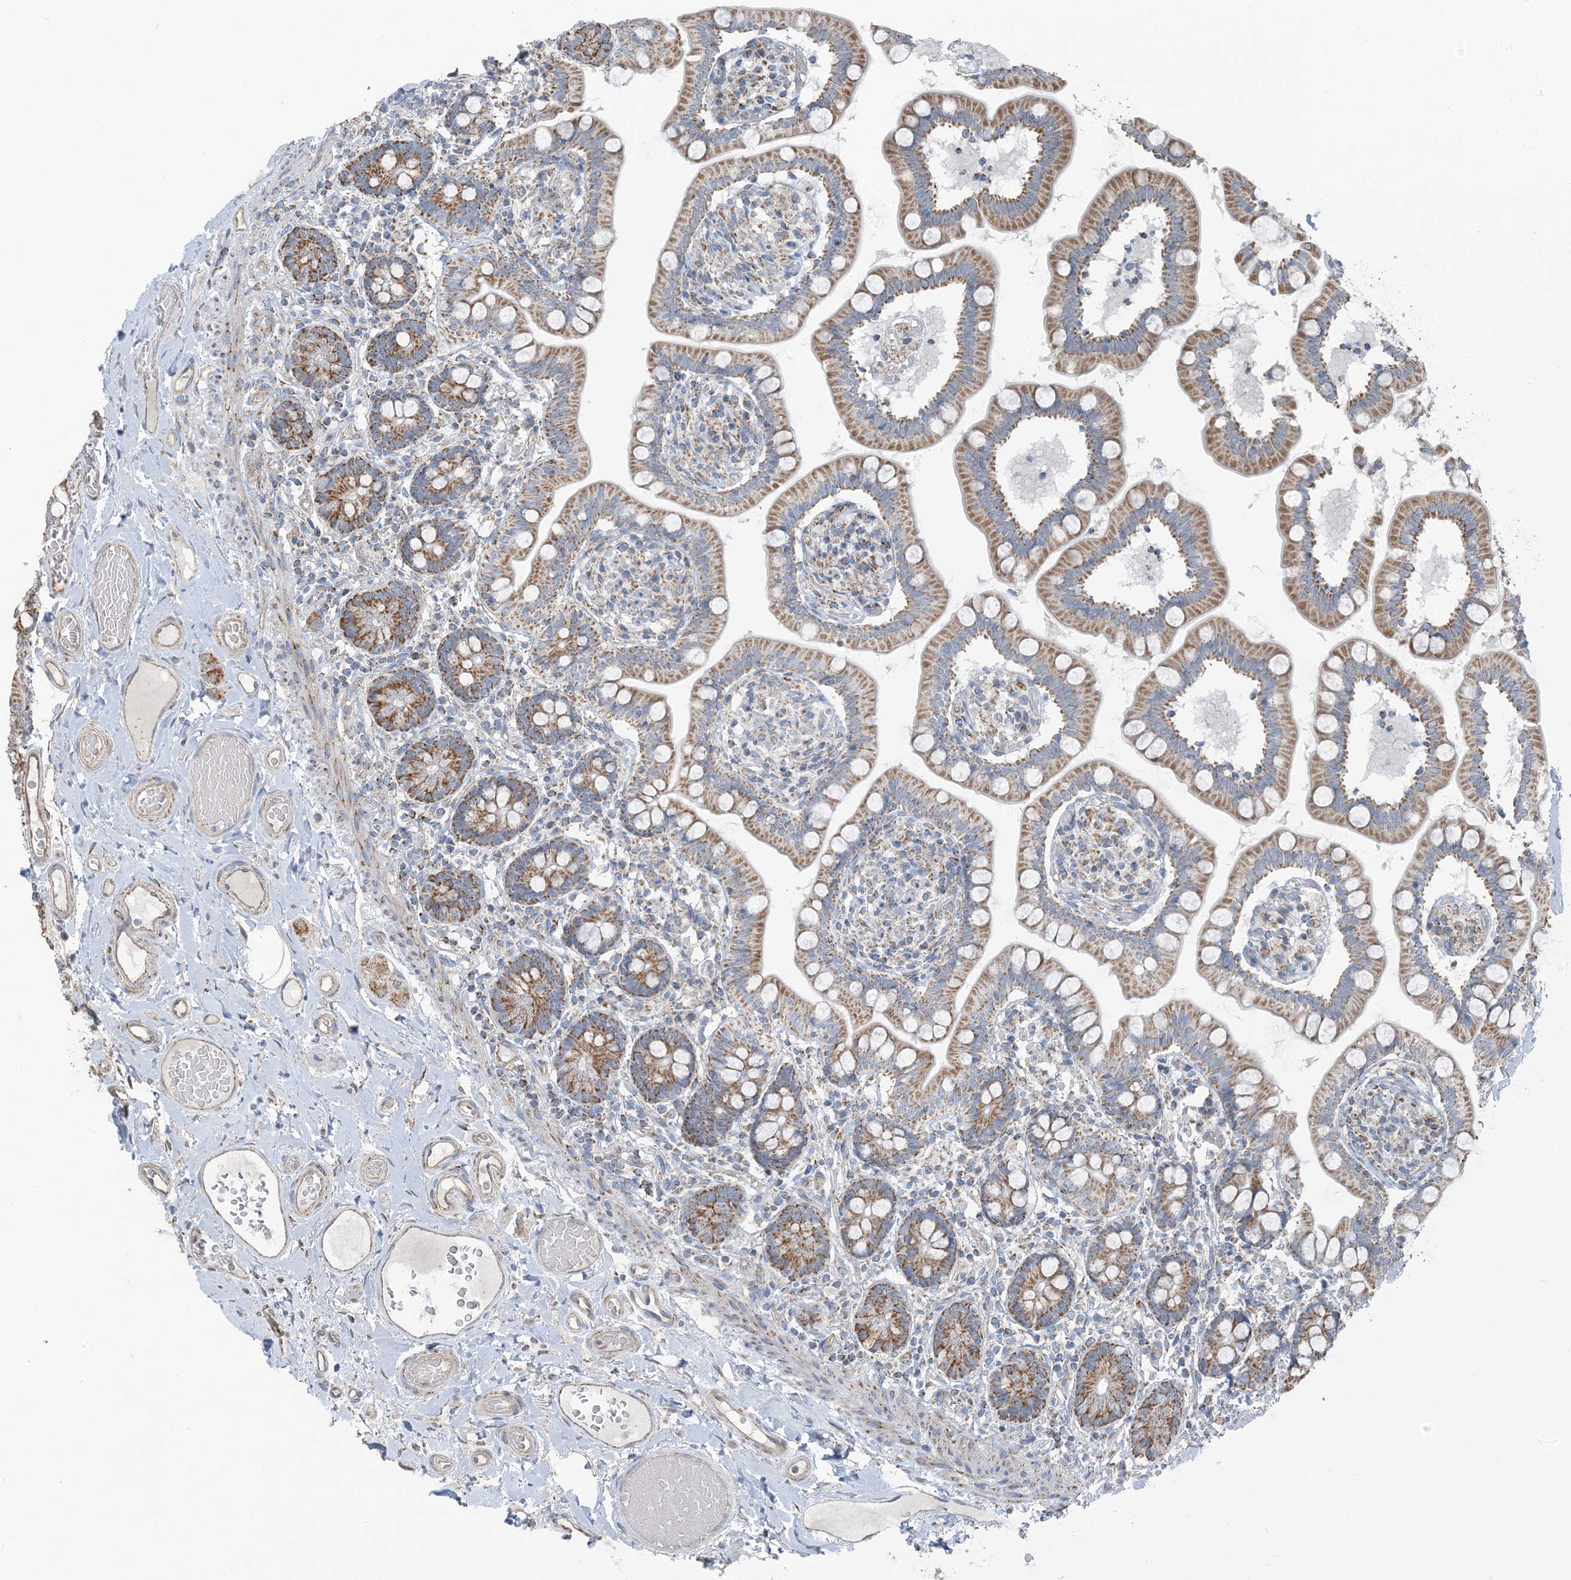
{"staining": {"intensity": "moderate", "quantity": ">75%", "location": "cytoplasmic/membranous"}, "tissue": "small intestine", "cell_type": "Glandular cells", "image_type": "normal", "snomed": [{"axis": "morphology", "description": "Normal tissue, NOS"}, {"axis": "topography", "description": "Small intestine"}], "caption": "Immunohistochemical staining of benign human small intestine demonstrates medium levels of moderate cytoplasmic/membranous staining in about >75% of glandular cells.", "gene": "PILRB", "patient": {"sex": "female", "age": 64}}